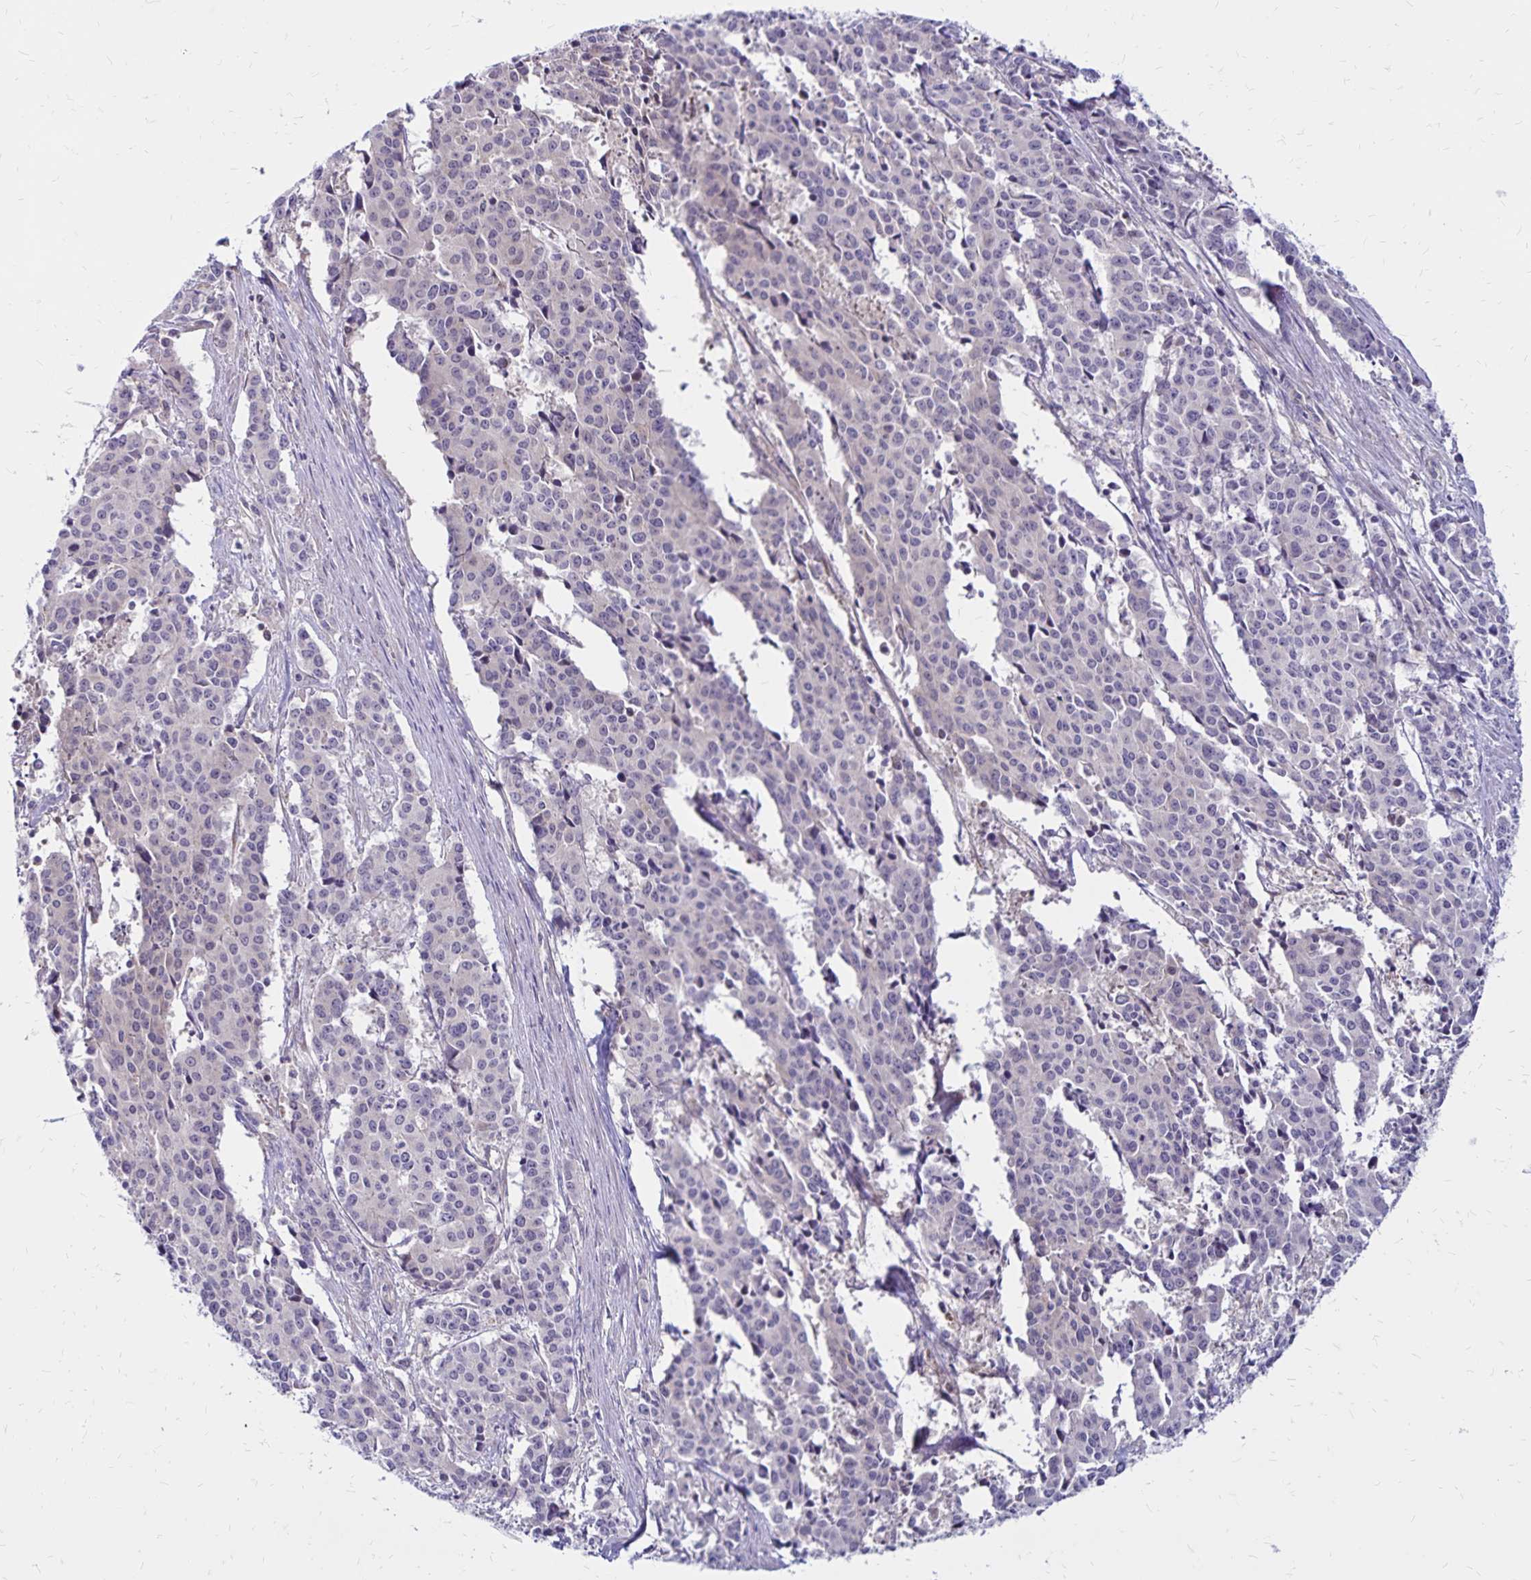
{"staining": {"intensity": "negative", "quantity": "none", "location": "none"}, "tissue": "cervical cancer", "cell_type": "Tumor cells", "image_type": "cancer", "snomed": [{"axis": "morphology", "description": "Squamous cell carcinoma, NOS"}, {"axis": "topography", "description": "Cervix"}], "caption": "A micrograph of human squamous cell carcinoma (cervical) is negative for staining in tumor cells.", "gene": "FSD1", "patient": {"sex": "female", "age": 28}}